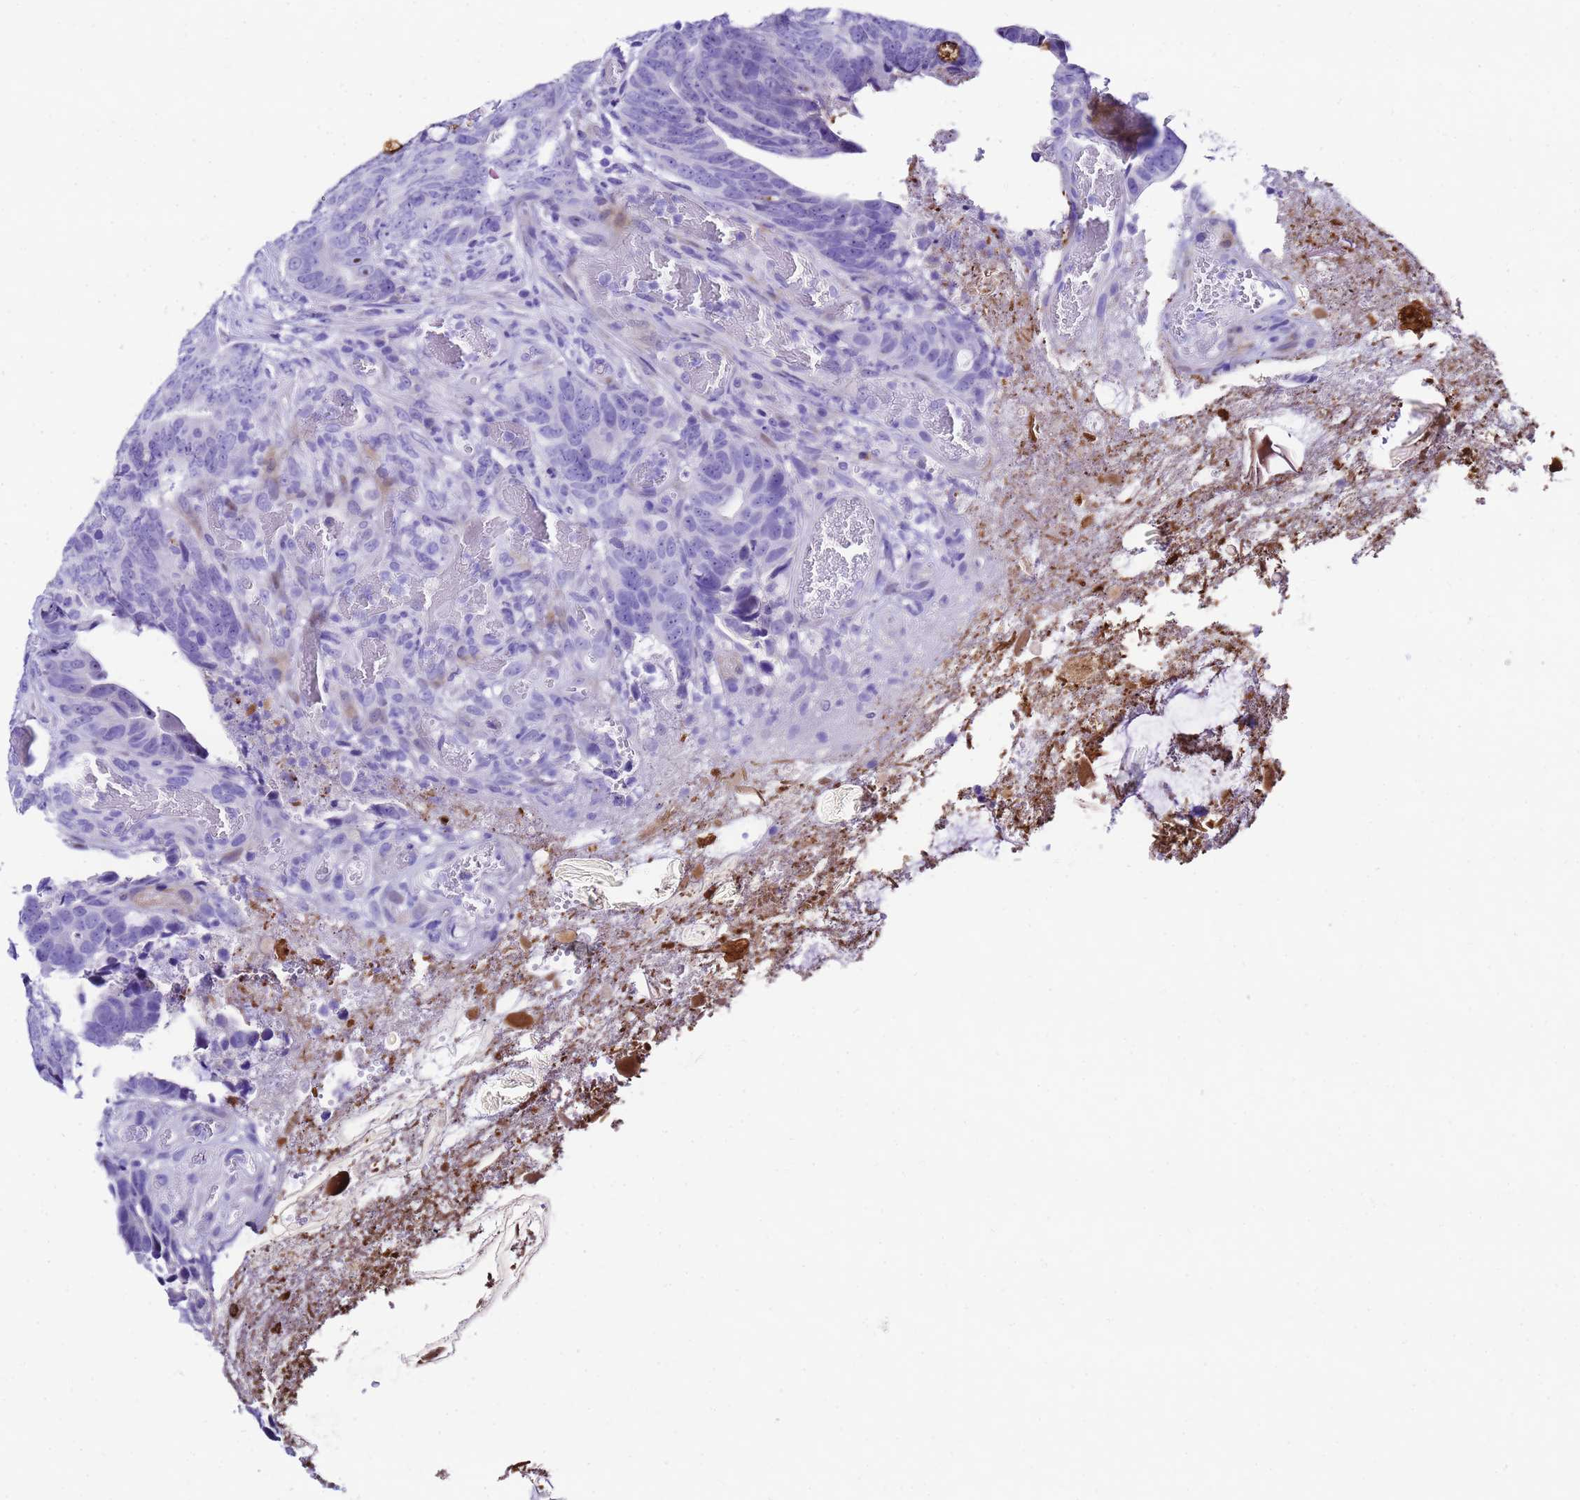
{"staining": {"intensity": "strong", "quantity": "<25%", "location": "cytoplasmic/membranous"}, "tissue": "colorectal cancer", "cell_type": "Tumor cells", "image_type": "cancer", "snomed": [{"axis": "morphology", "description": "Adenocarcinoma, NOS"}, {"axis": "topography", "description": "Colon"}], "caption": "Protein staining of colorectal cancer (adenocarcinoma) tissue displays strong cytoplasmic/membranous staining in approximately <25% of tumor cells.", "gene": "UGT2B10", "patient": {"sex": "female", "age": 82}}